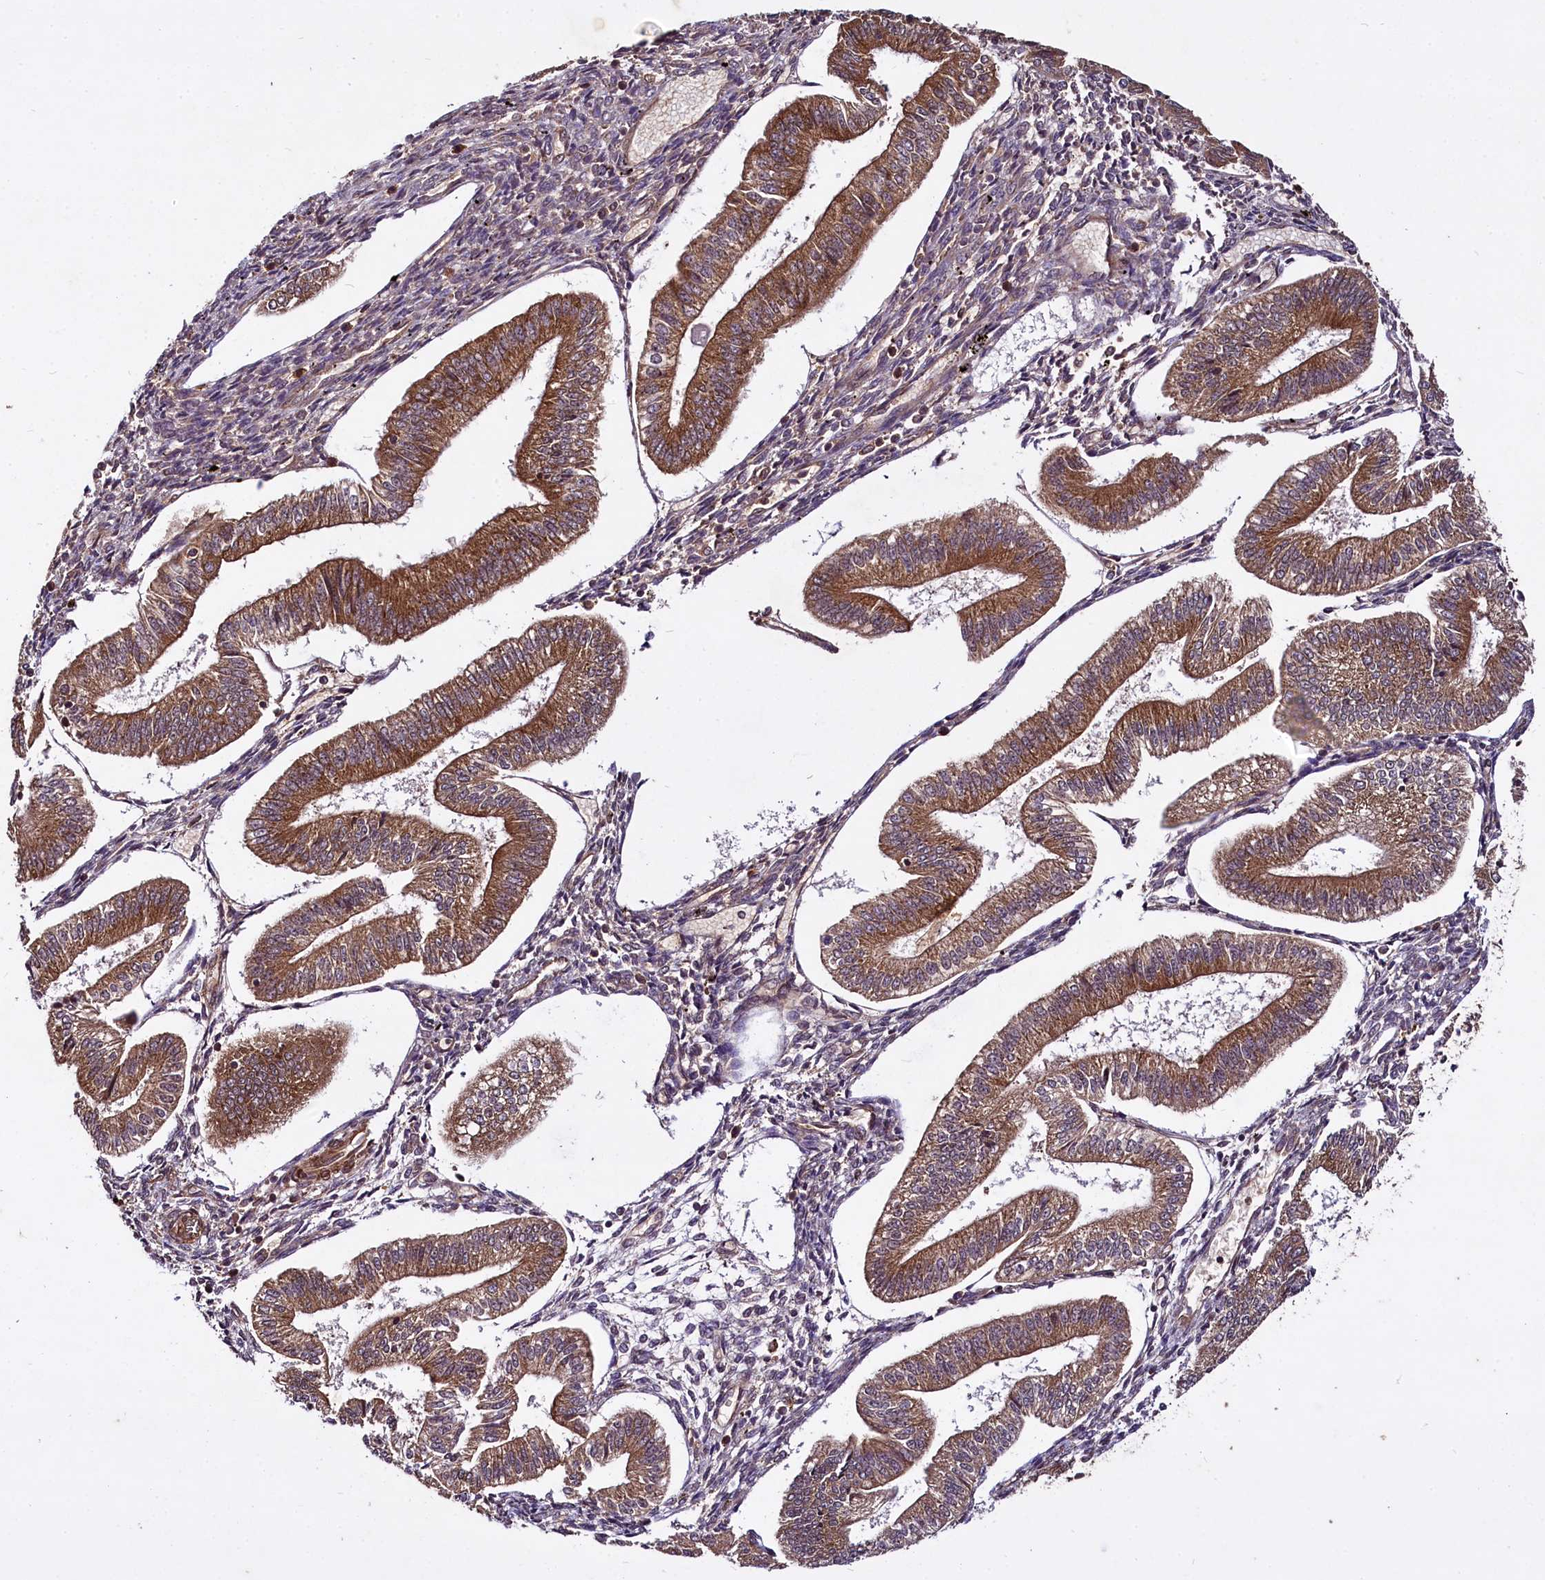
{"staining": {"intensity": "weak", "quantity": "25%-75%", "location": "cytoplasmic/membranous"}, "tissue": "endometrium", "cell_type": "Cells in endometrial stroma", "image_type": "normal", "snomed": [{"axis": "morphology", "description": "Normal tissue, NOS"}, {"axis": "topography", "description": "Endometrium"}], "caption": "Immunohistochemistry (DAB) staining of benign endometrium demonstrates weak cytoplasmic/membranous protein staining in about 25%-75% of cells in endometrial stroma.", "gene": "DCP1B", "patient": {"sex": "female", "age": 34}}